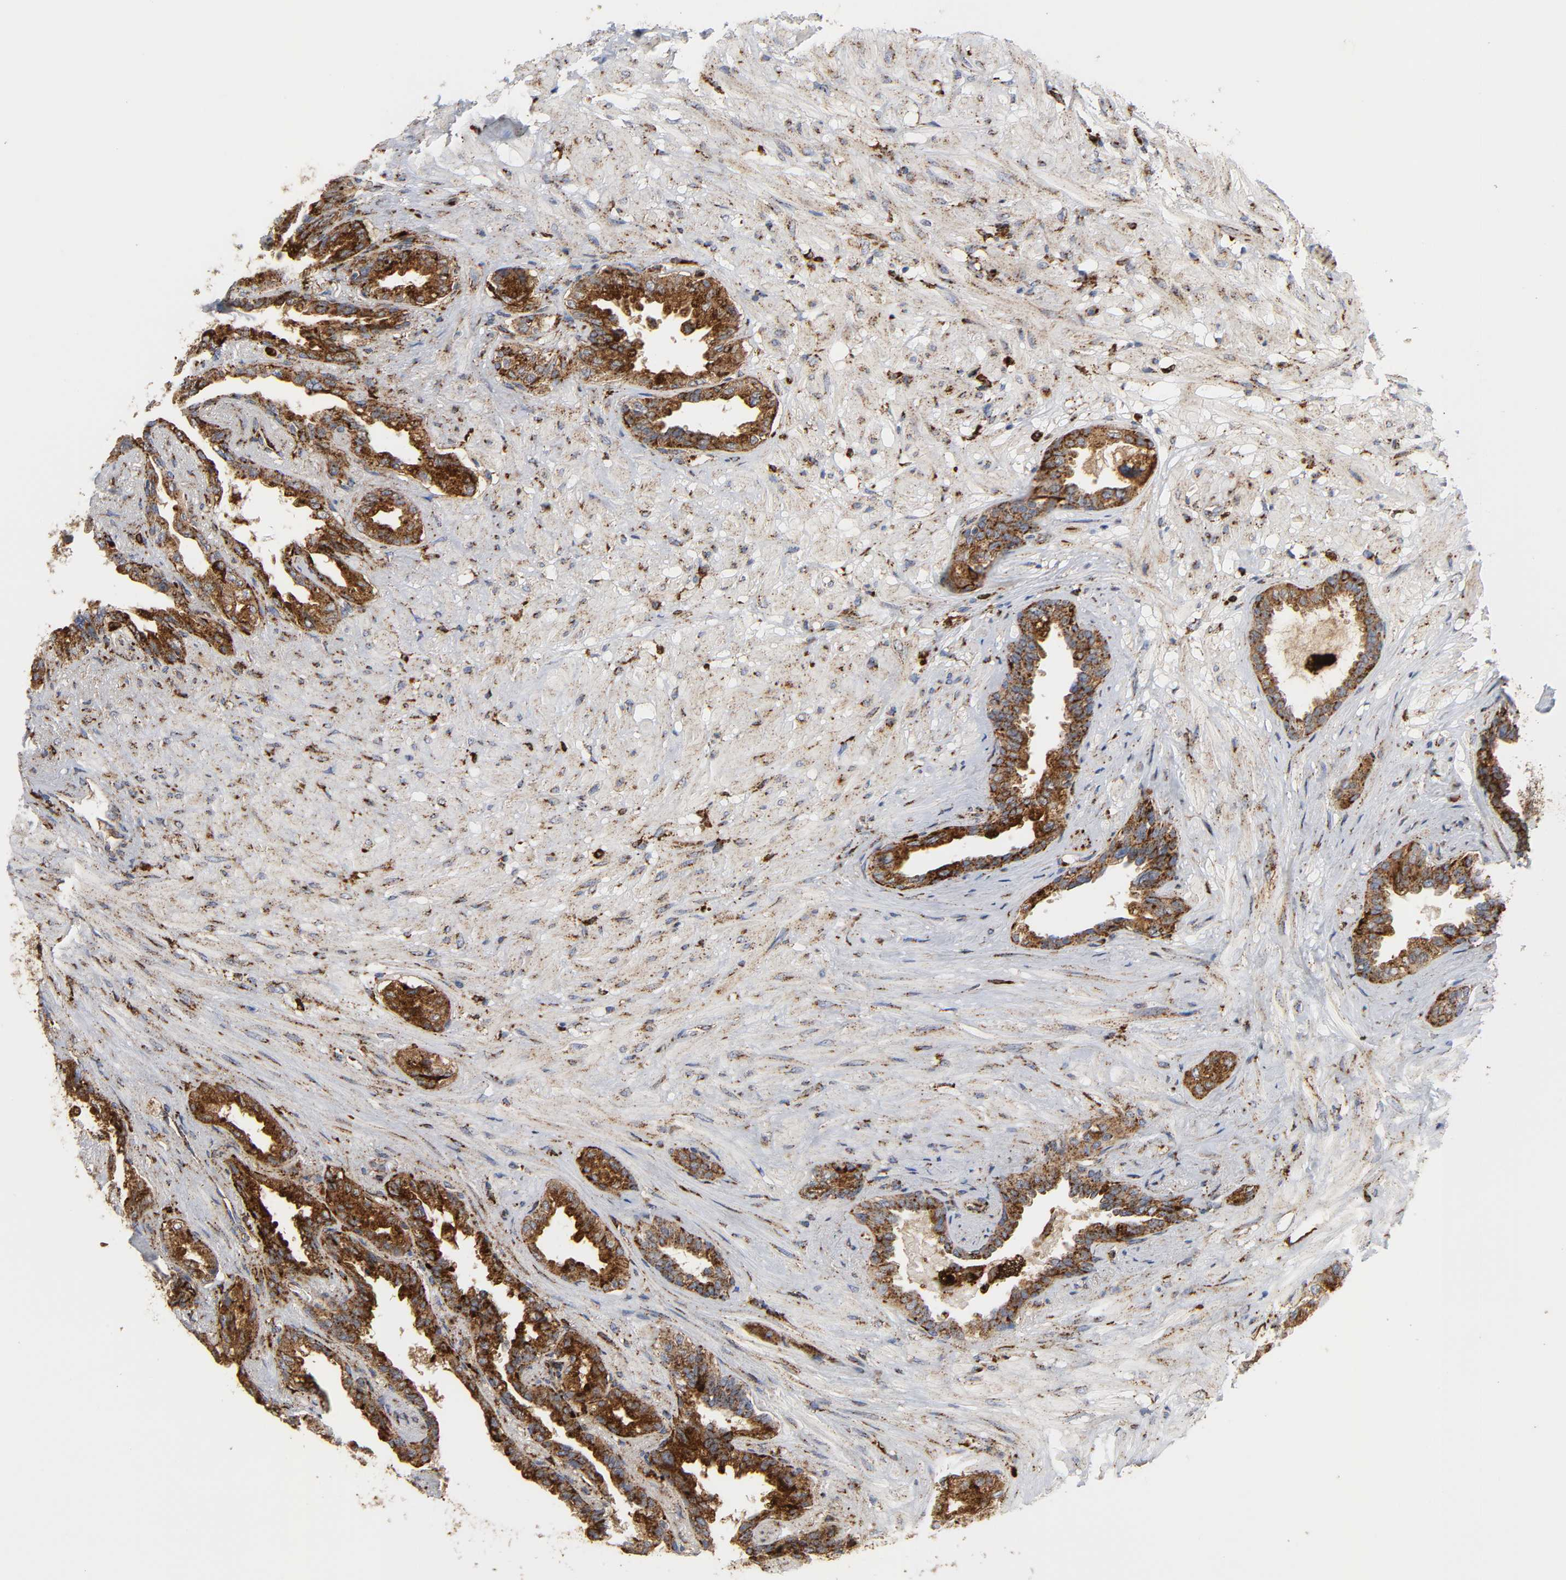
{"staining": {"intensity": "strong", "quantity": ">75%", "location": "cytoplasmic/membranous"}, "tissue": "seminal vesicle", "cell_type": "Glandular cells", "image_type": "normal", "snomed": [{"axis": "morphology", "description": "Normal tissue, NOS"}, {"axis": "topography", "description": "Seminal veicle"}], "caption": "Brown immunohistochemical staining in unremarkable seminal vesicle displays strong cytoplasmic/membranous expression in approximately >75% of glandular cells.", "gene": "PSAP", "patient": {"sex": "male", "age": 61}}